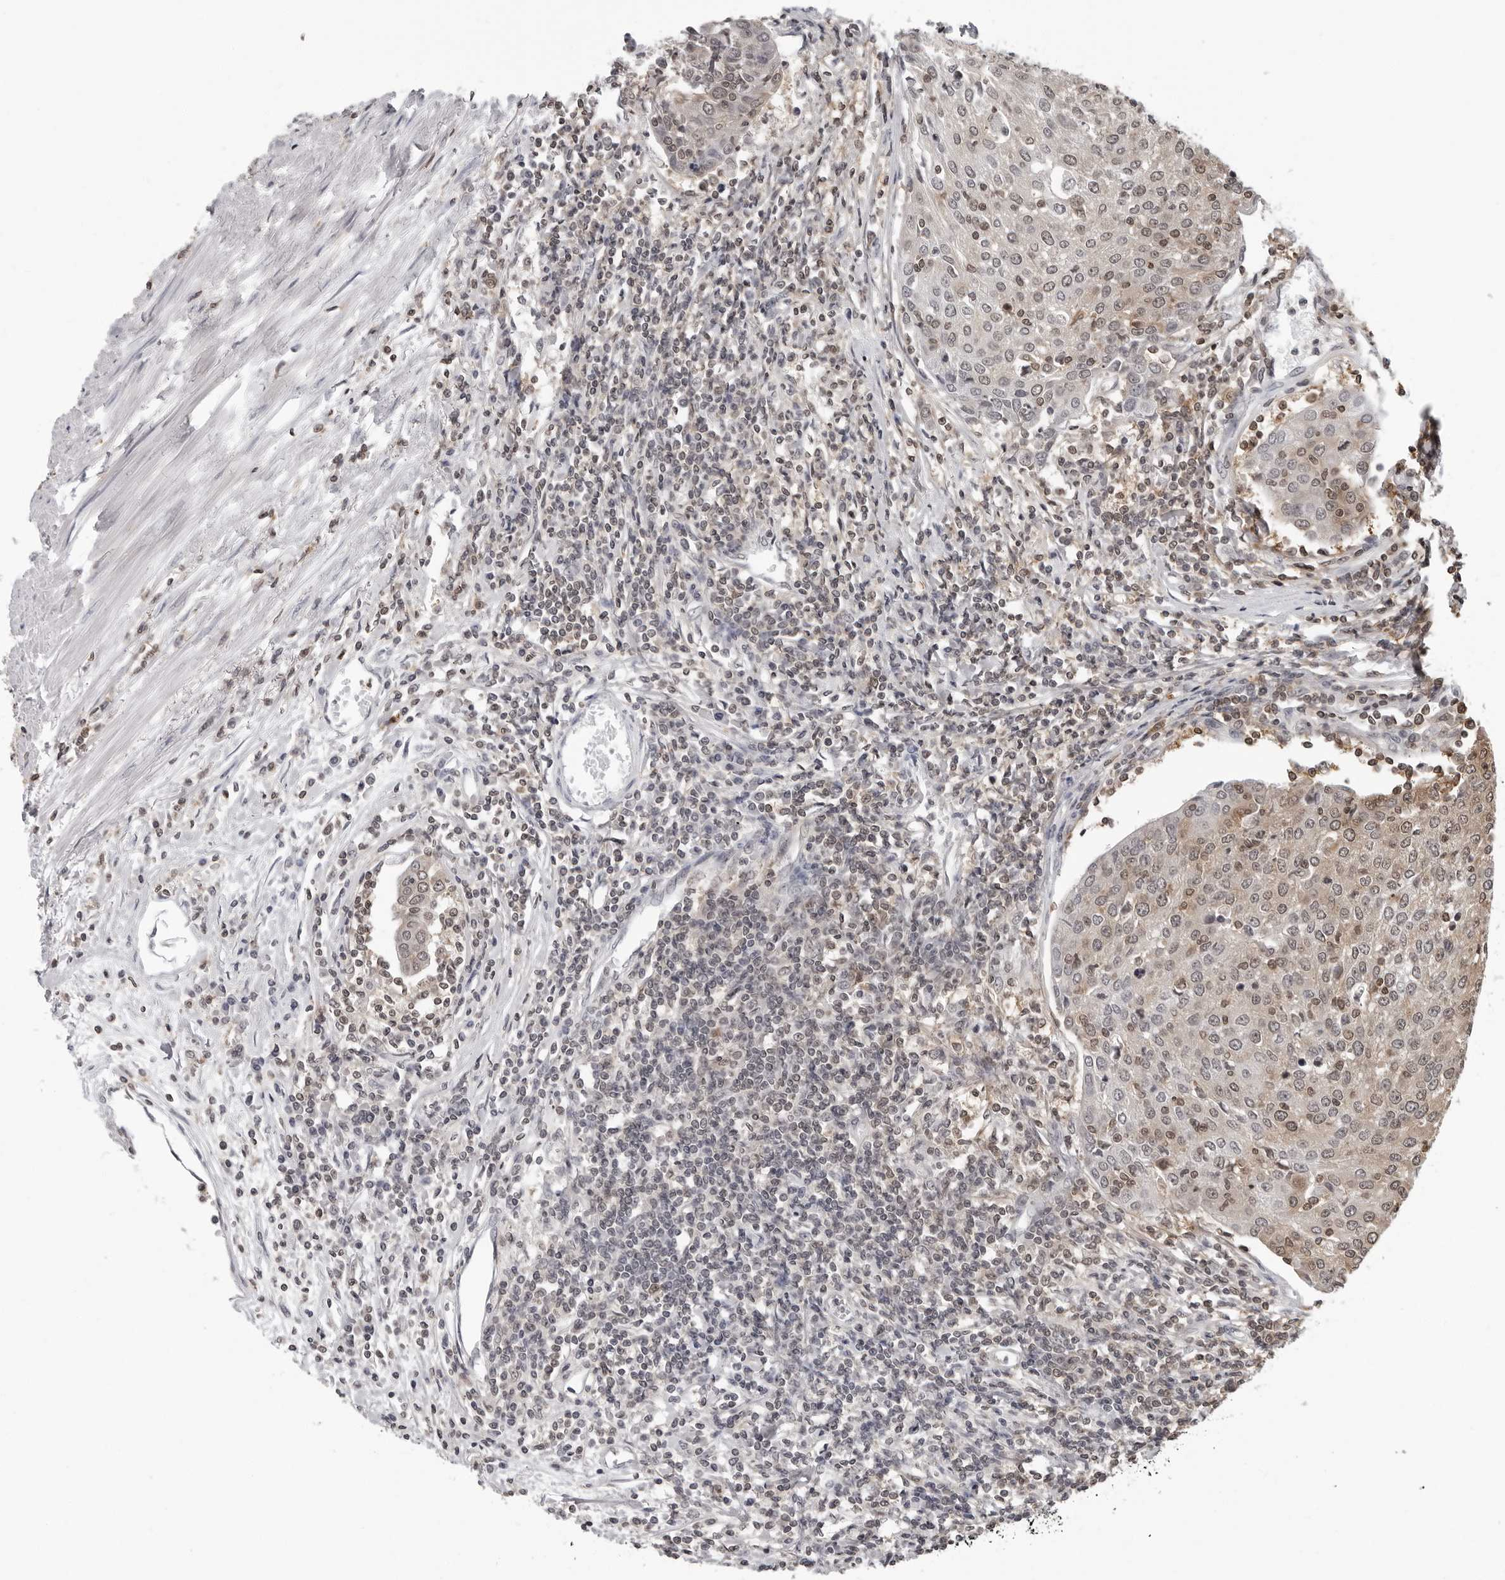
{"staining": {"intensity": "weak", "quantity": ">75%", "location": "cytoplasmic/membranous,nuclear"}, "tissue": "urothelial cancer", "cell_type": "Tumor cells", "image_type": "cancer", "snomed": [{"axis": "morphology", "description": "Urothelial carcinoma, High grade"}, {"axis": "topography", "description": "Urinary bladder"}], "caption": "Immunohistochemistry of human high-grade urothelial carcinoma demonstrates low levels of weak cytoplasmic/membranous and nuclear positivity in approximately >75% of tumor cells.", "gene": "HSPH1", "patient": {"sex": "female", "age": 85}}